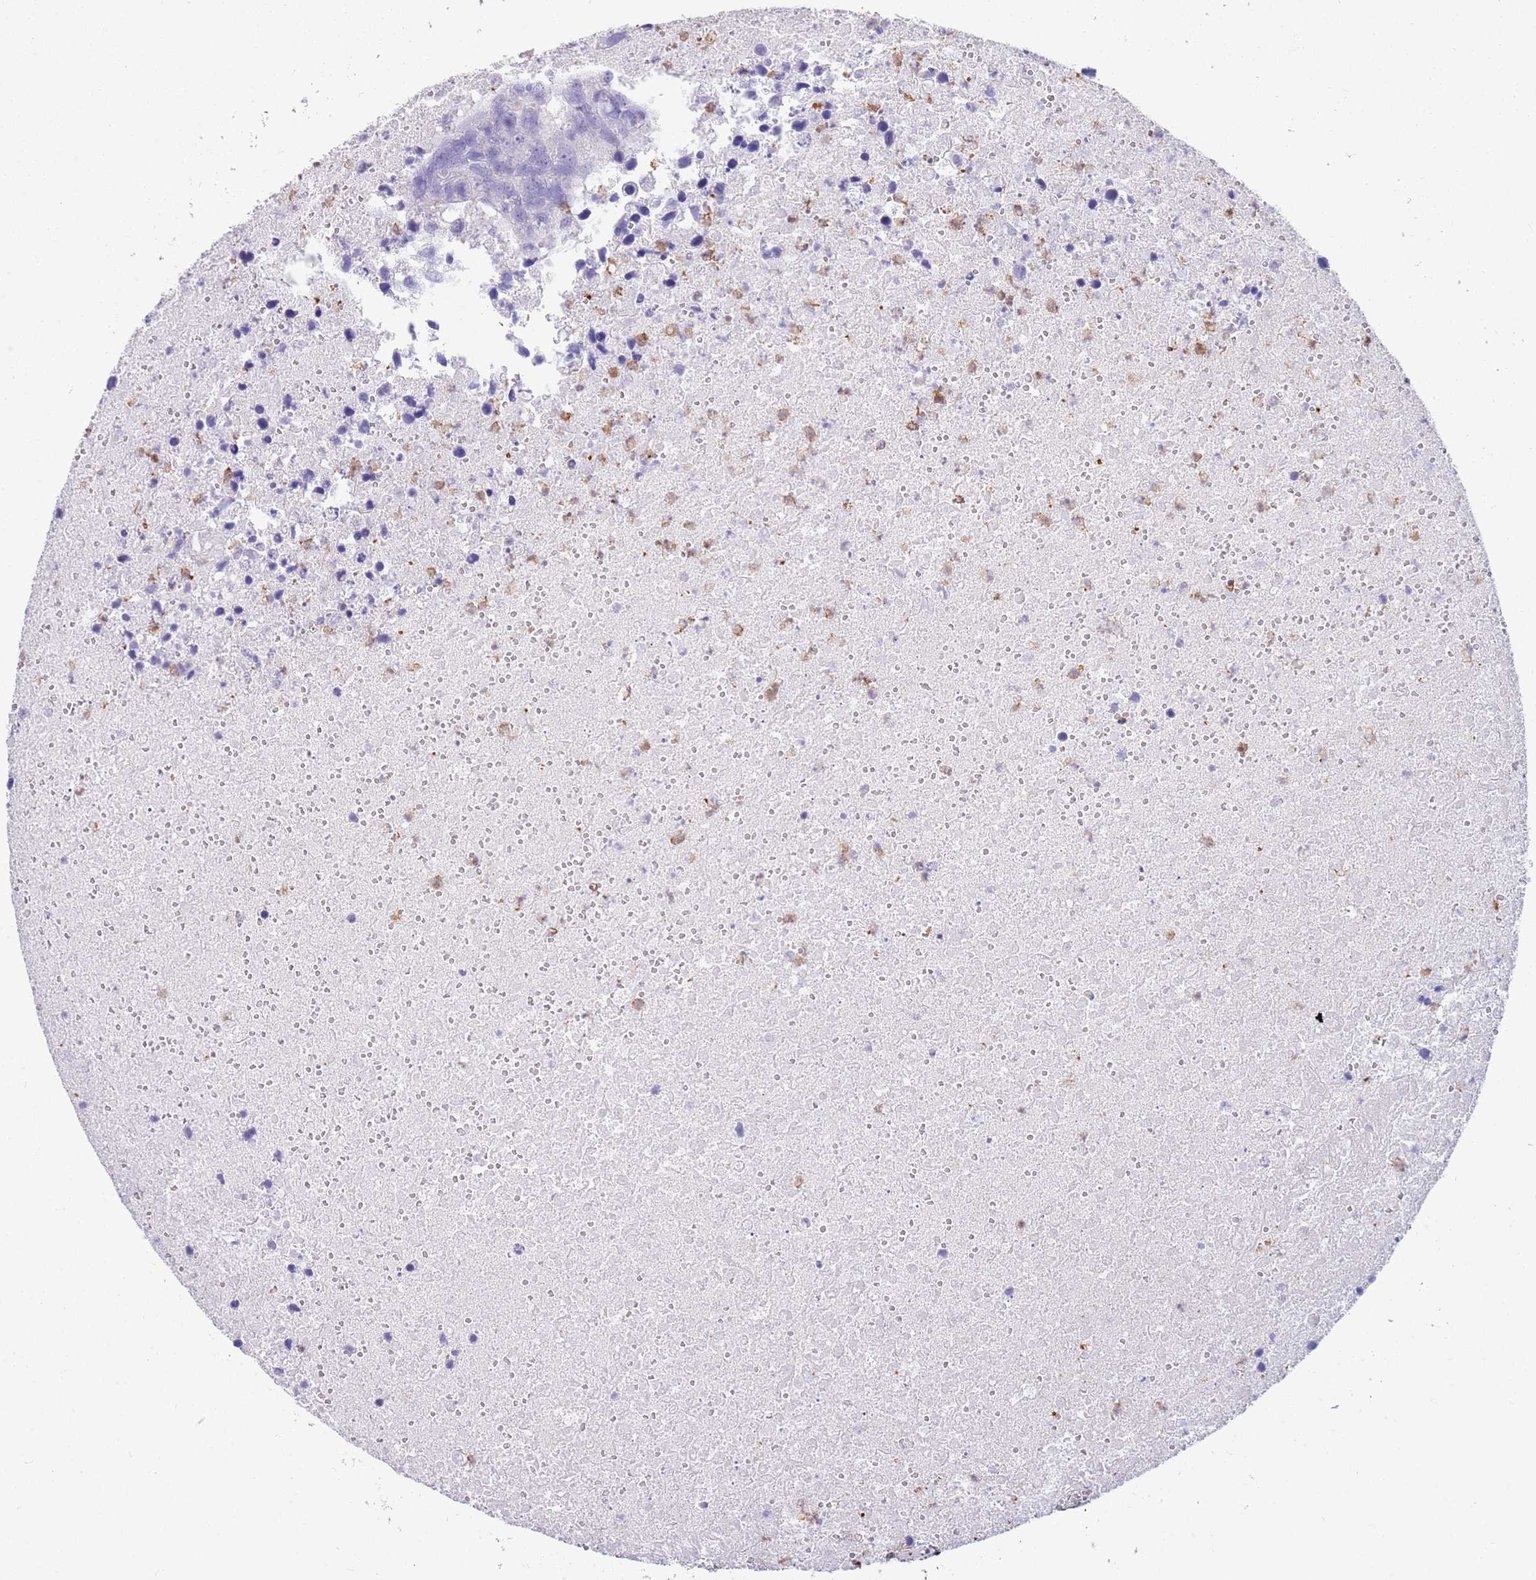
{"staining": {"intensity": "negative", "quantity": "none", "location": "none"}, "tissue": "colorectal cancer", "cell_type": "Tumor cells", "image_type": "cancer", "snomed": [{"axis": "morphology", "description": "Adenocarcinoma, NOS"}, {"axis": "topography", "description": "Colon"}], "caption": "Tumor cells show no significant protein staining in colorectal adenocarcinoma. Nuclei are stained in blue.", "gene": "KBTBD7", "patient": {"sex": "female", "age": 48}}